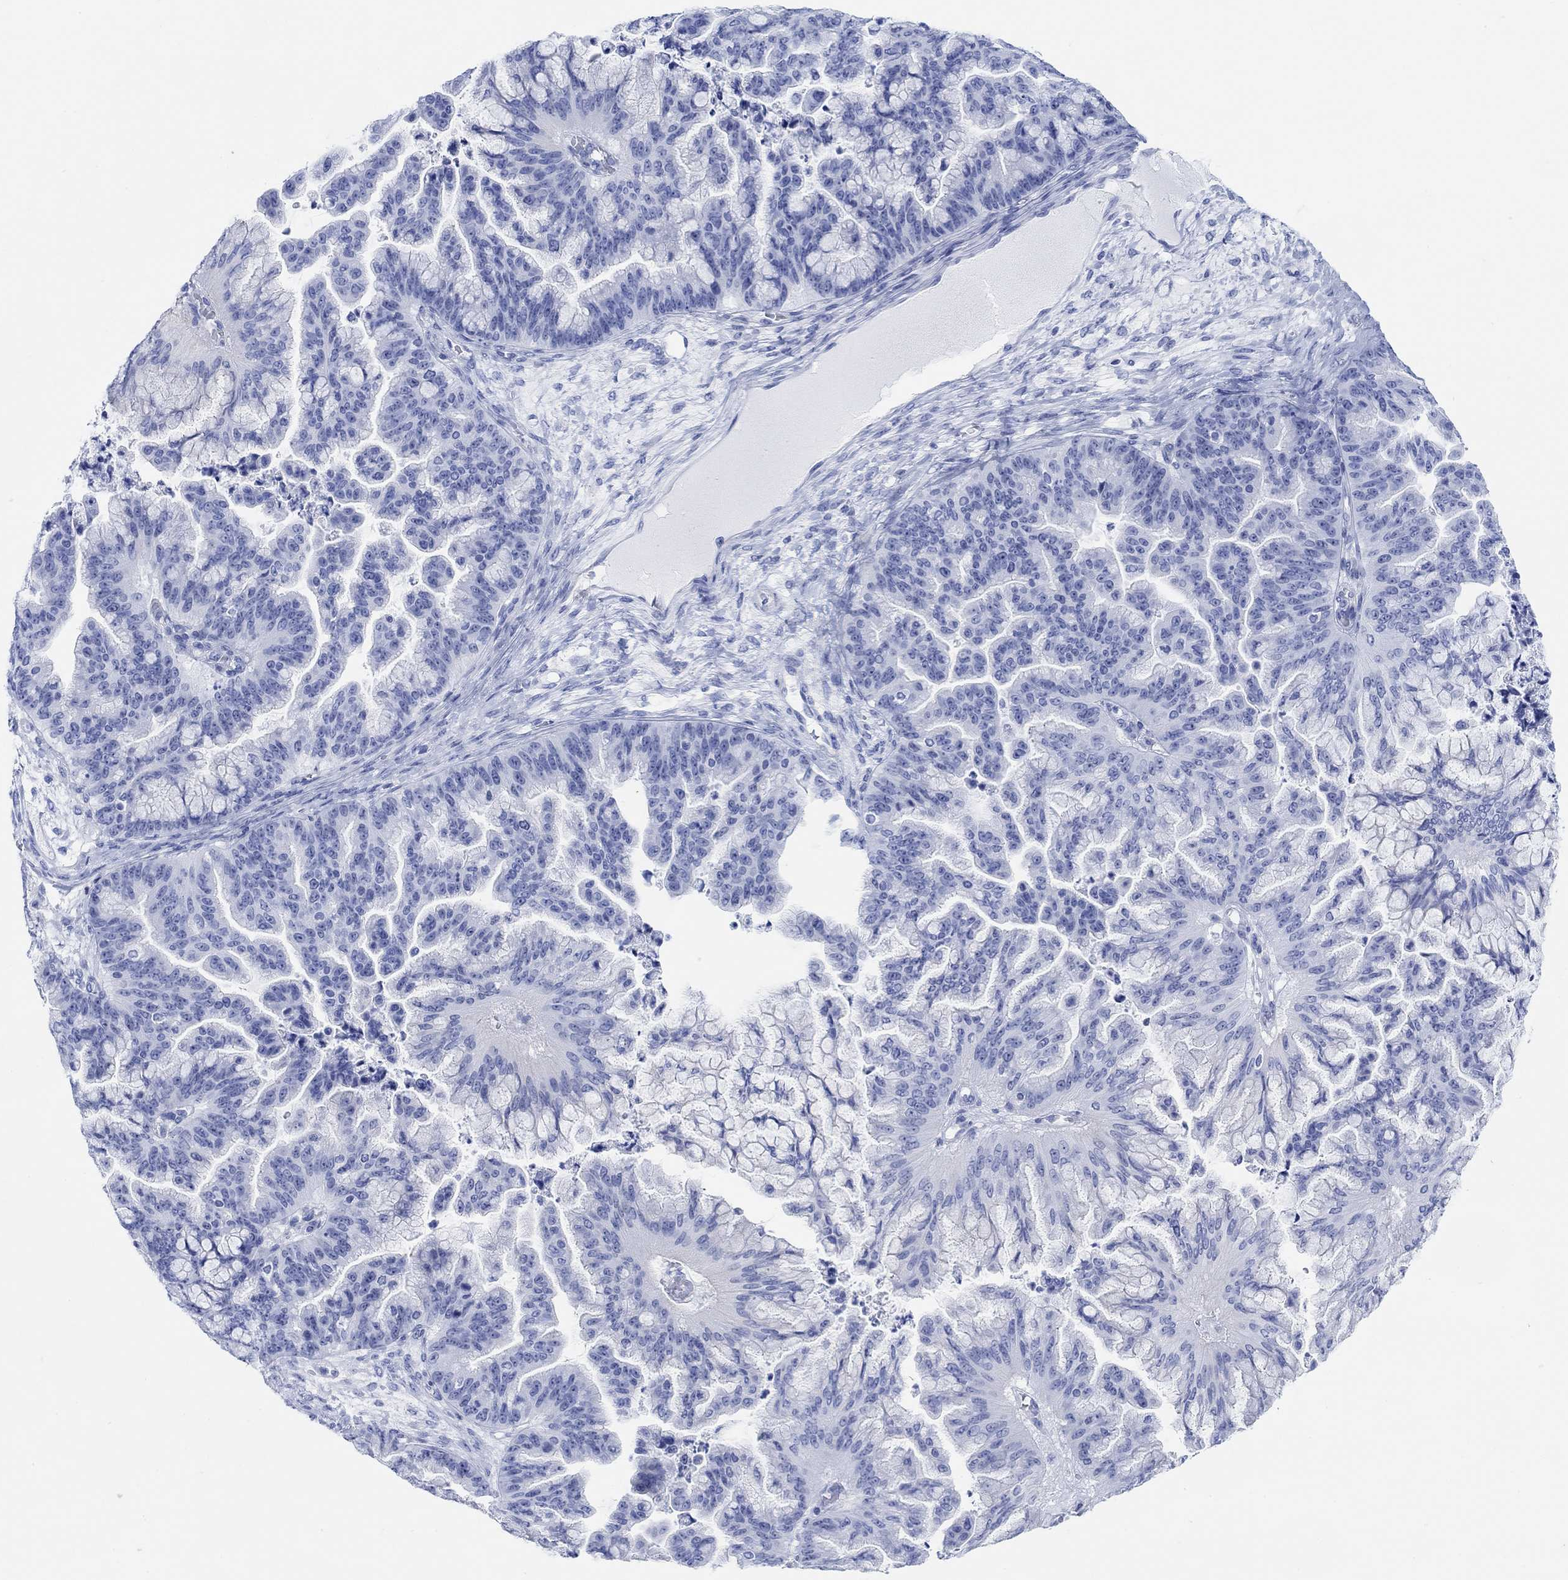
{"staining": {"intensity": "negative", "quantity": "none", "location": "none"}, "tissue": "ovarian cancer", "cell_type": "Tumor cells", "image_type": "cancer", "snomed": [{"axis": "morphology", "description": "Cystadenocarcinoma, mucinous, NOS"}, {"axis": "topography", "description": "Ovary"}], "caption": "An IHC micrograph of ovarian mucinous cystadenocarcinoma is shown. There is no staining in tumor cells of ovarian mucinous cystadenocarcinoma.", "gene": "ANKRD33", "patient": {"sex": "female", "age": 67}}